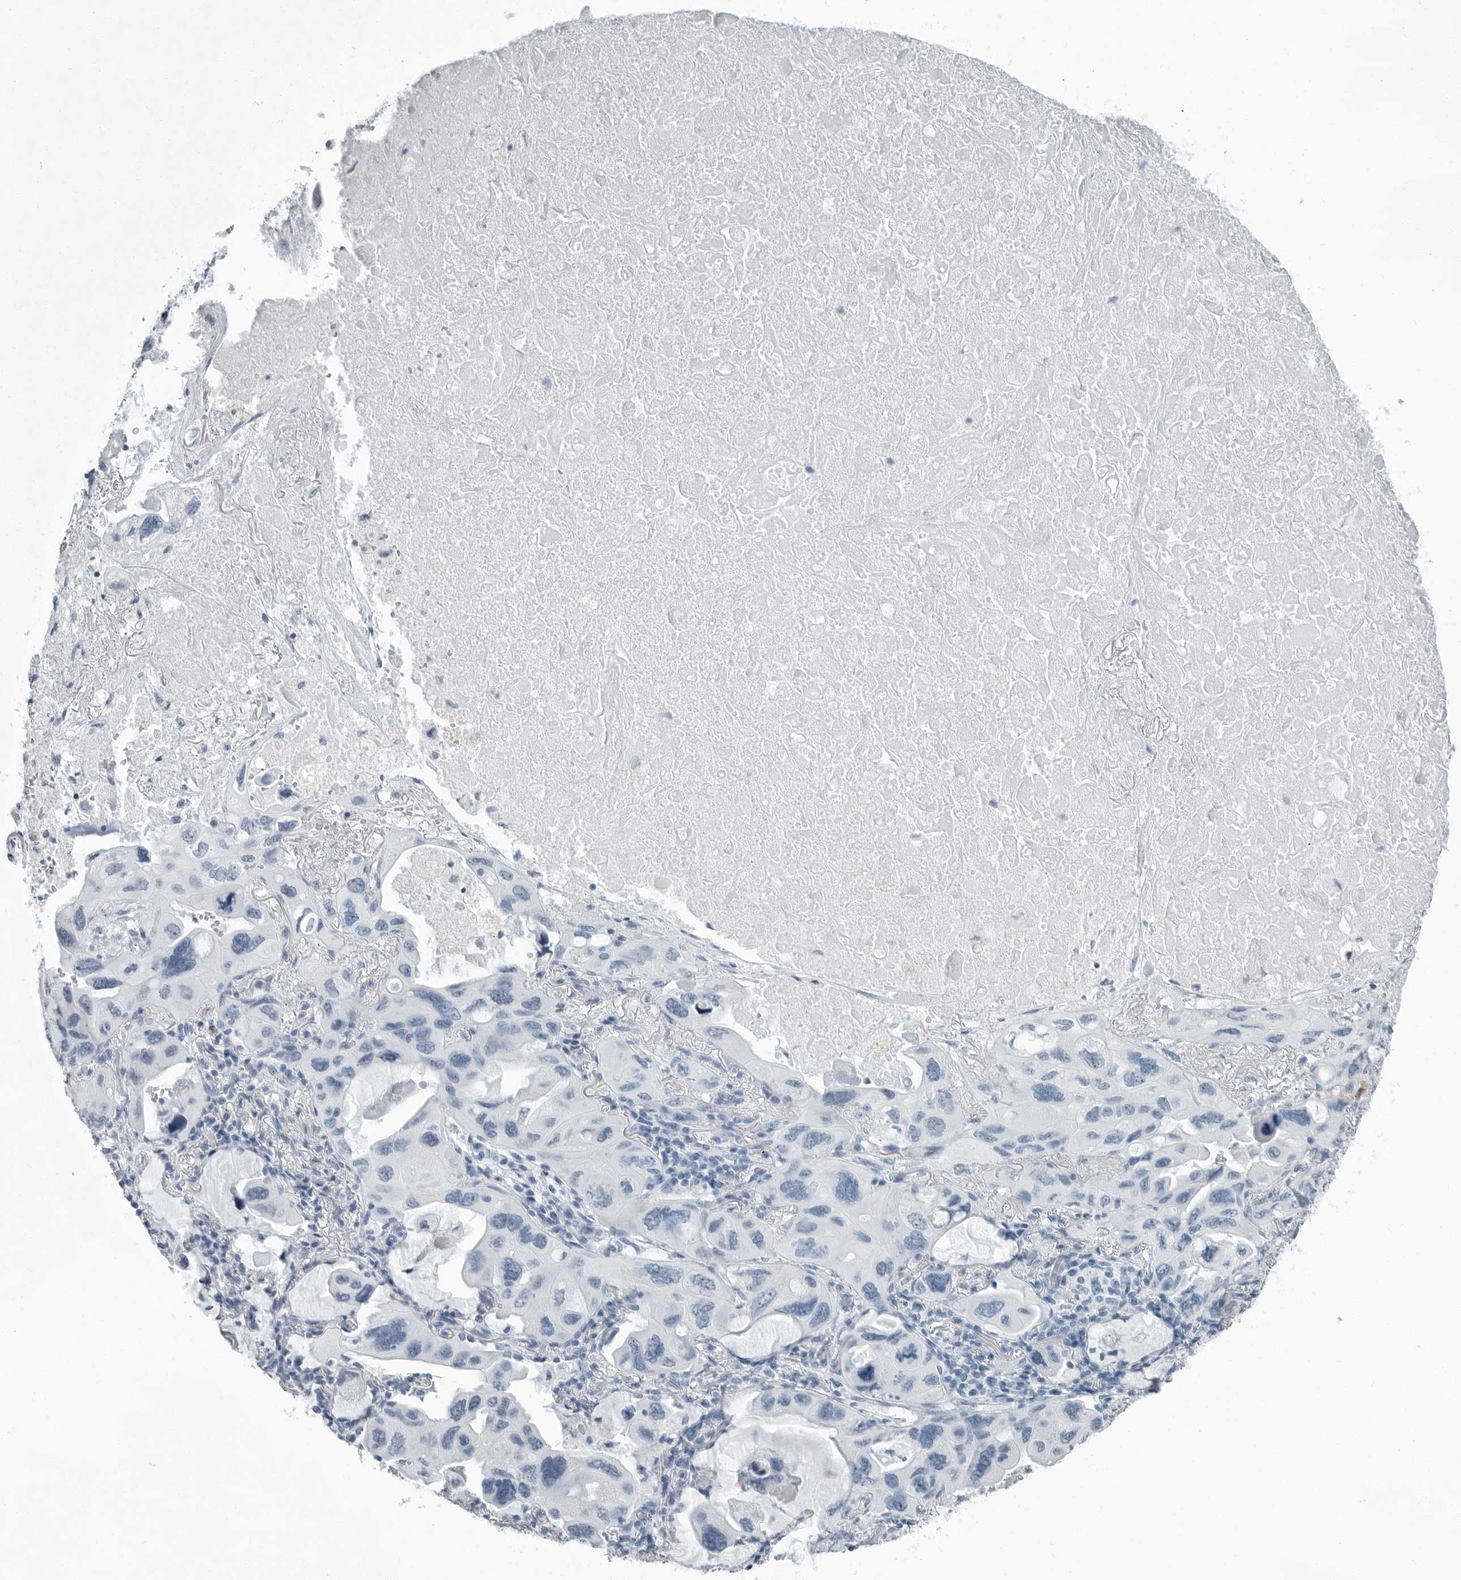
{"staining": {"intensity": "negative", "quantity": "none", "location": "none"}, "tissue": "lung cancer", "cell_type": "Tumor cells", "image_type": "cancer", "snomed": [{"axis": "morphology", "description": "Squamous cell carcinoma, NOS"}, {"axis": "topography", "description": "Lung"}], "caption": "Histopathology image shows no protein positivity in tumor cells of lung cancer tissue. Brightfield microscopy of immunohistochemistry stained with DAB (3,3'-diaminobenzidine) (brown) and hematoxylin (blue), captured at high magnification.", "gene": "FABP6", "patient": {"sex": "female", "age": 73}}